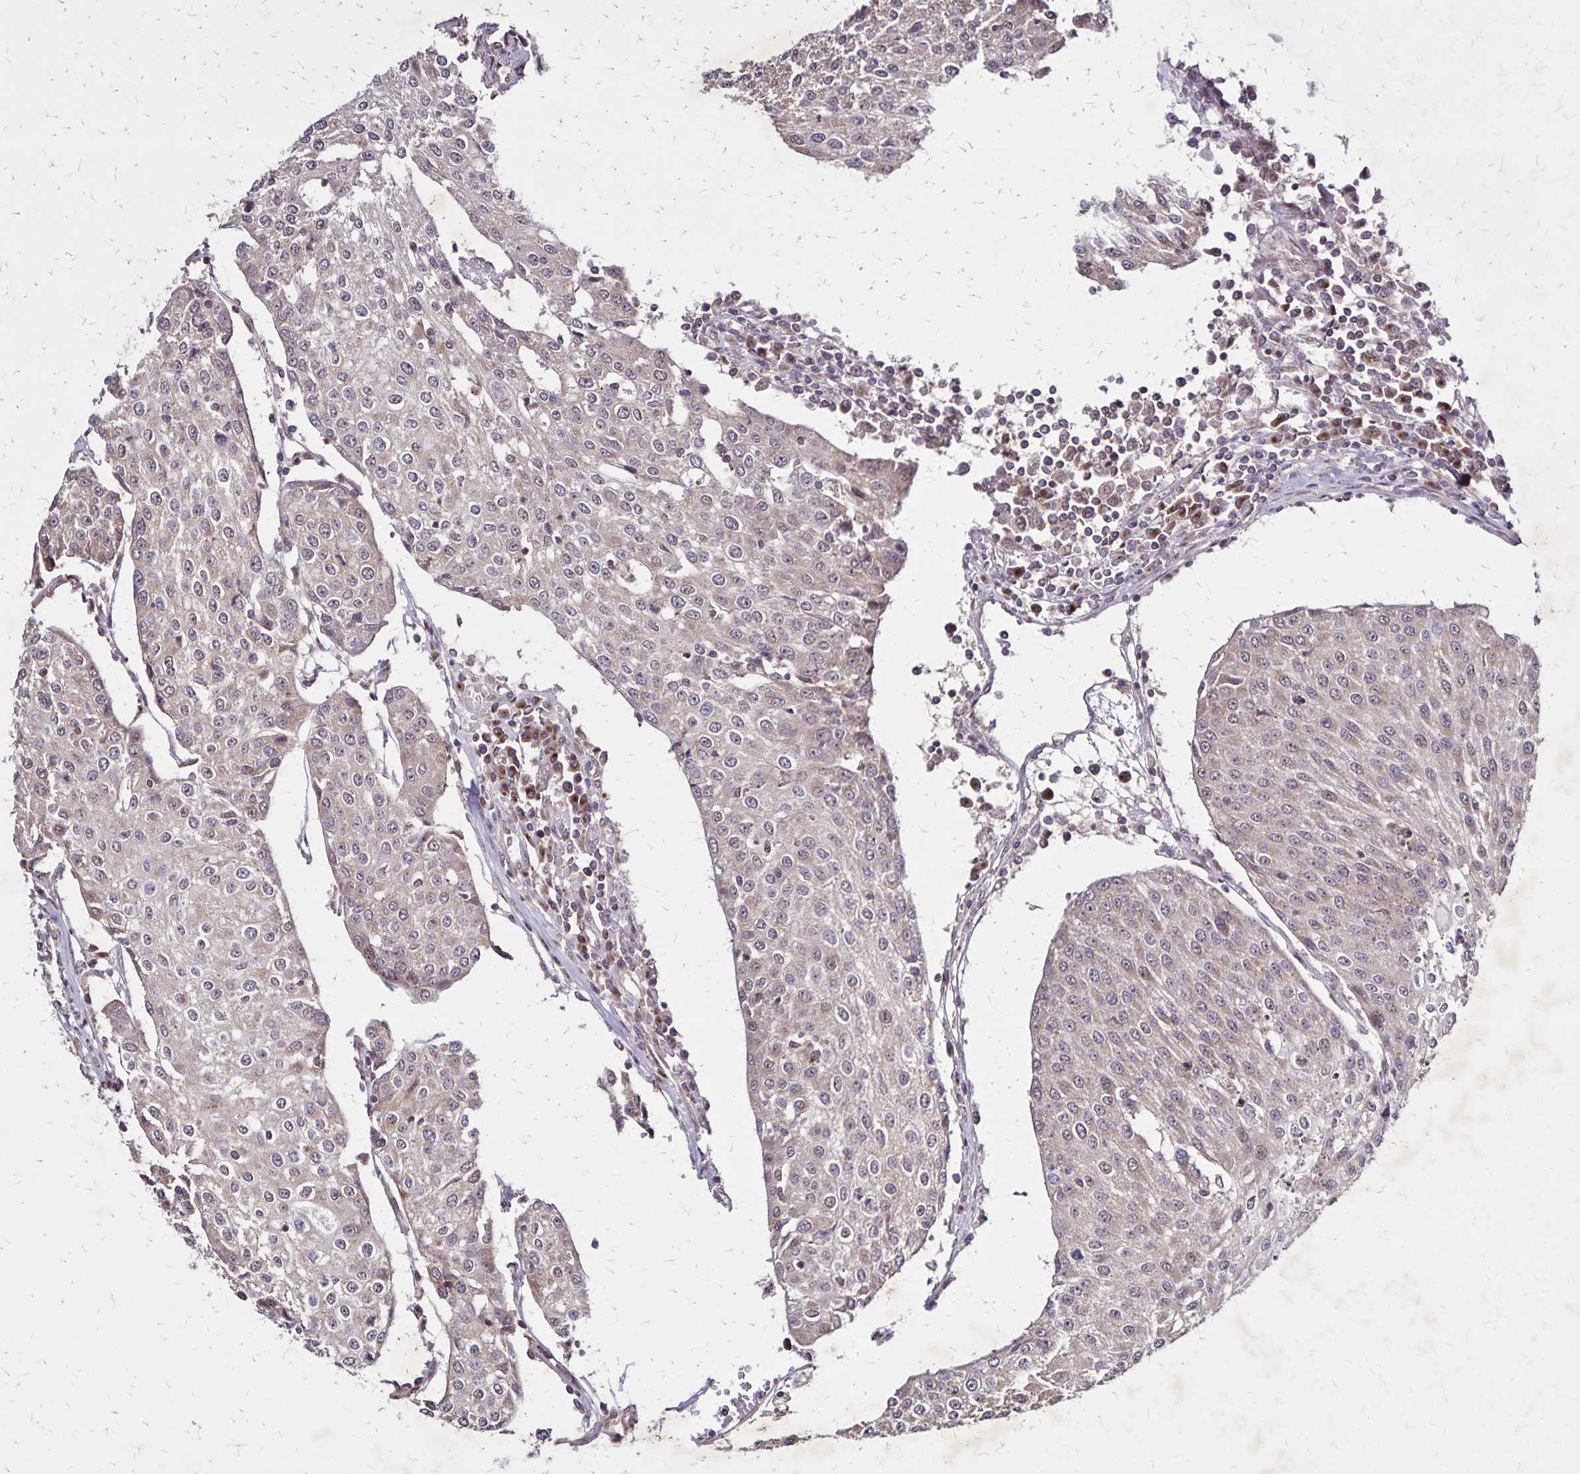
{"staining": {"intensity": "weak", "quantity": "25%-75%", "location": "cytoplasmic/membranous"}, "tissue": "urothelial cancer", "cell_type": "Tumor cells", "image_type": "cancer", "snomed": [{"axis": "morphology", "description": "Urothelial carcinoma, High grade"}, {"axis": "topography", "description": "Urinary bladder"}], "caption": "Immunohistochemistry (IHC) micrograph of neoplastic tissue: human urothelial cancer stained using IHC shows low levels of weak protein expression localized specifically in the cytoplasmic/membranous of tumor cells, appearing as a cytoplasmic/membranous brown color.", "gene": "NFS1", "patient": {"sex": "female", "age": 85}}